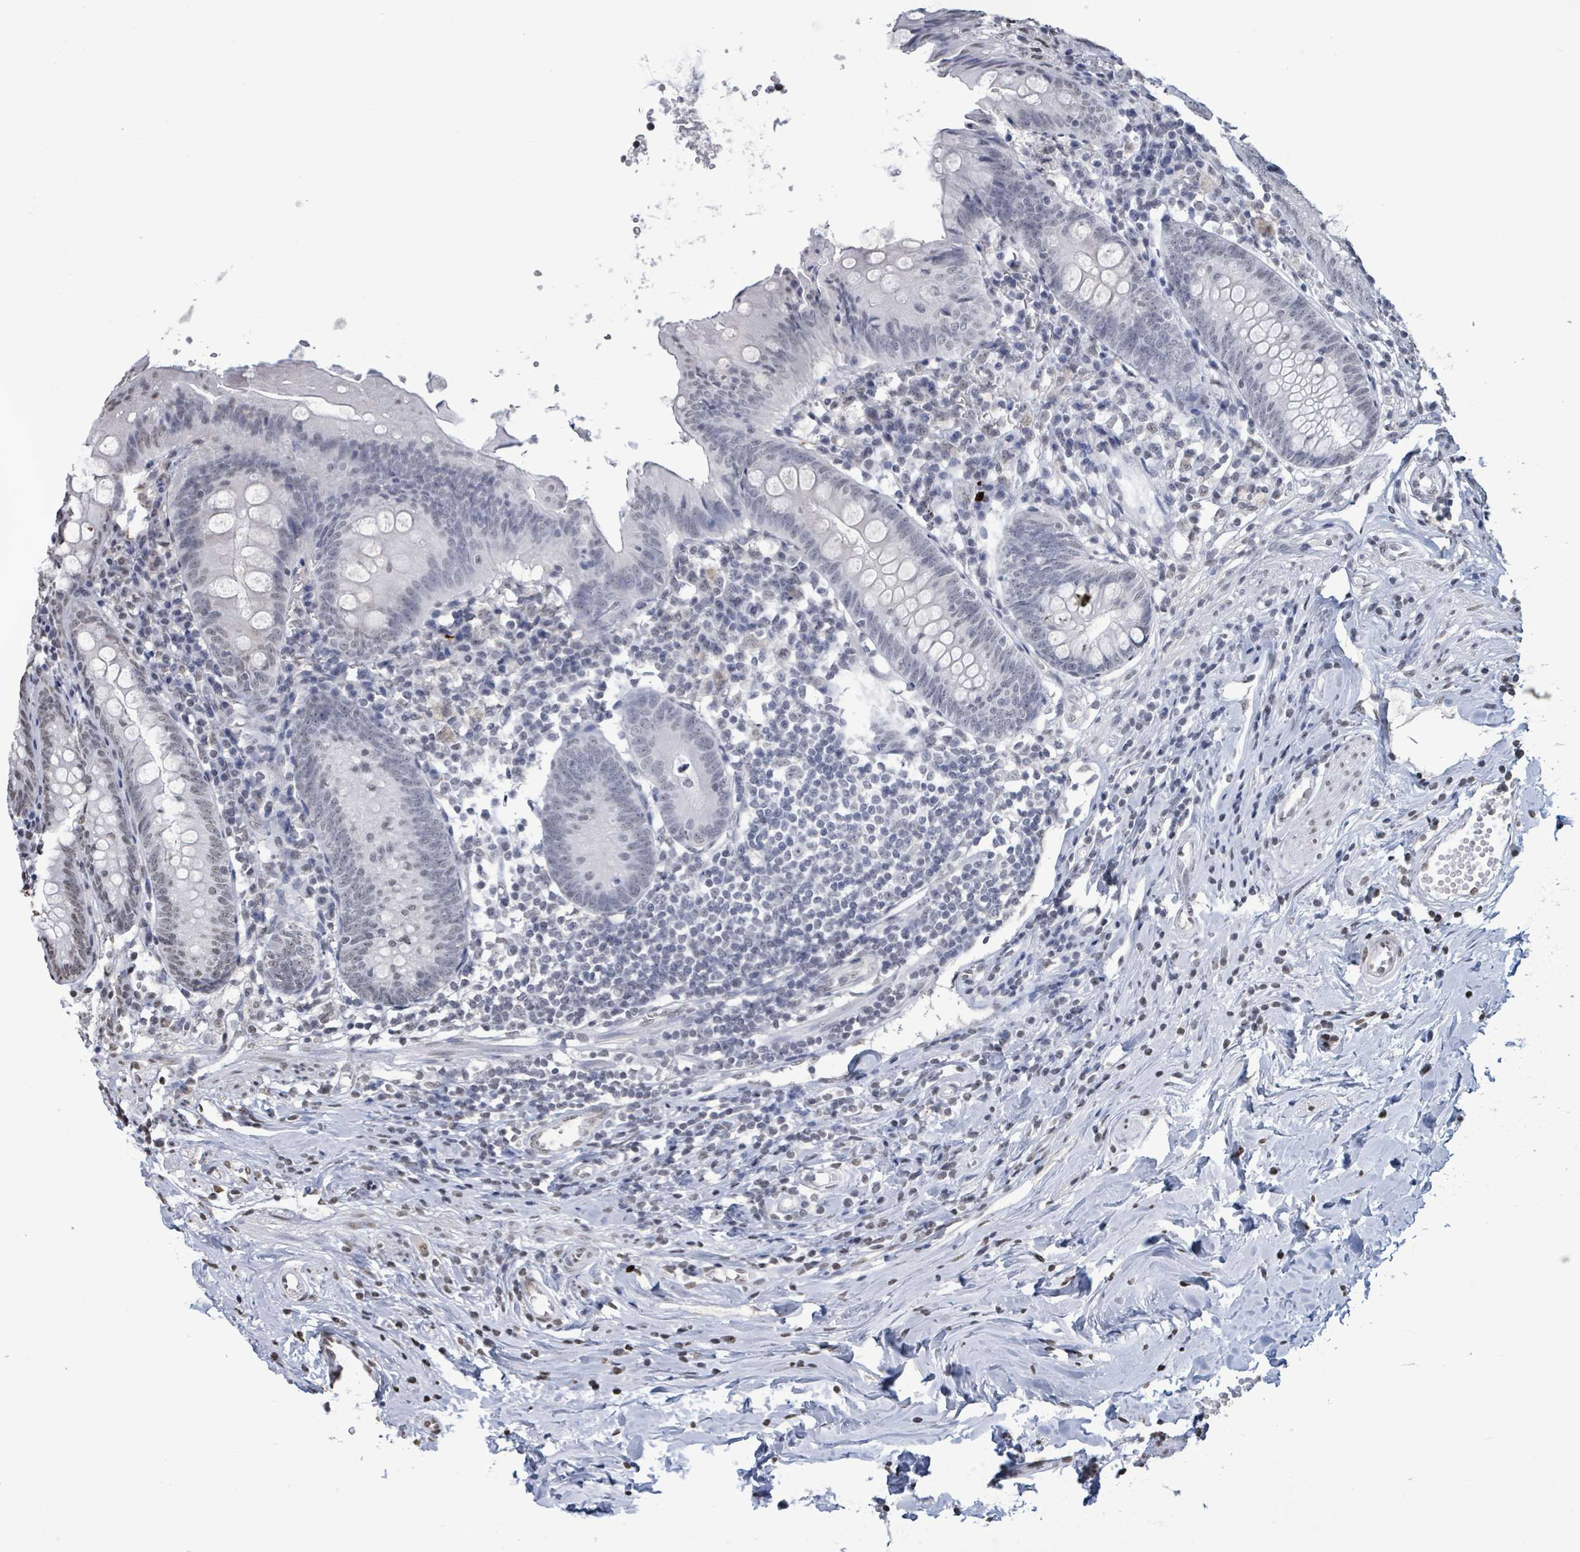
{"staining": {"intensity": "weak", "quantity": "<25%", "location": "nuclear"}, "tissue": "appendix", "cell_type": "Glandular cells", "image_type": "normal", "snomed": [{"axis": "morphology", "description": "Normal tissue, NOS"}, {"axis": "topography", "description": "Appendix"}], "caption": "Immunohistochemical staining of normal human appendix demonstrates no significant positivity in glandular cells. (Stains: DAB IHC with hematoxylin counter stain, Microscopy: brightfield microscopy at high magnification).", "gene": "SAMD14", "patient": {"sex": "female", "age": 54}}